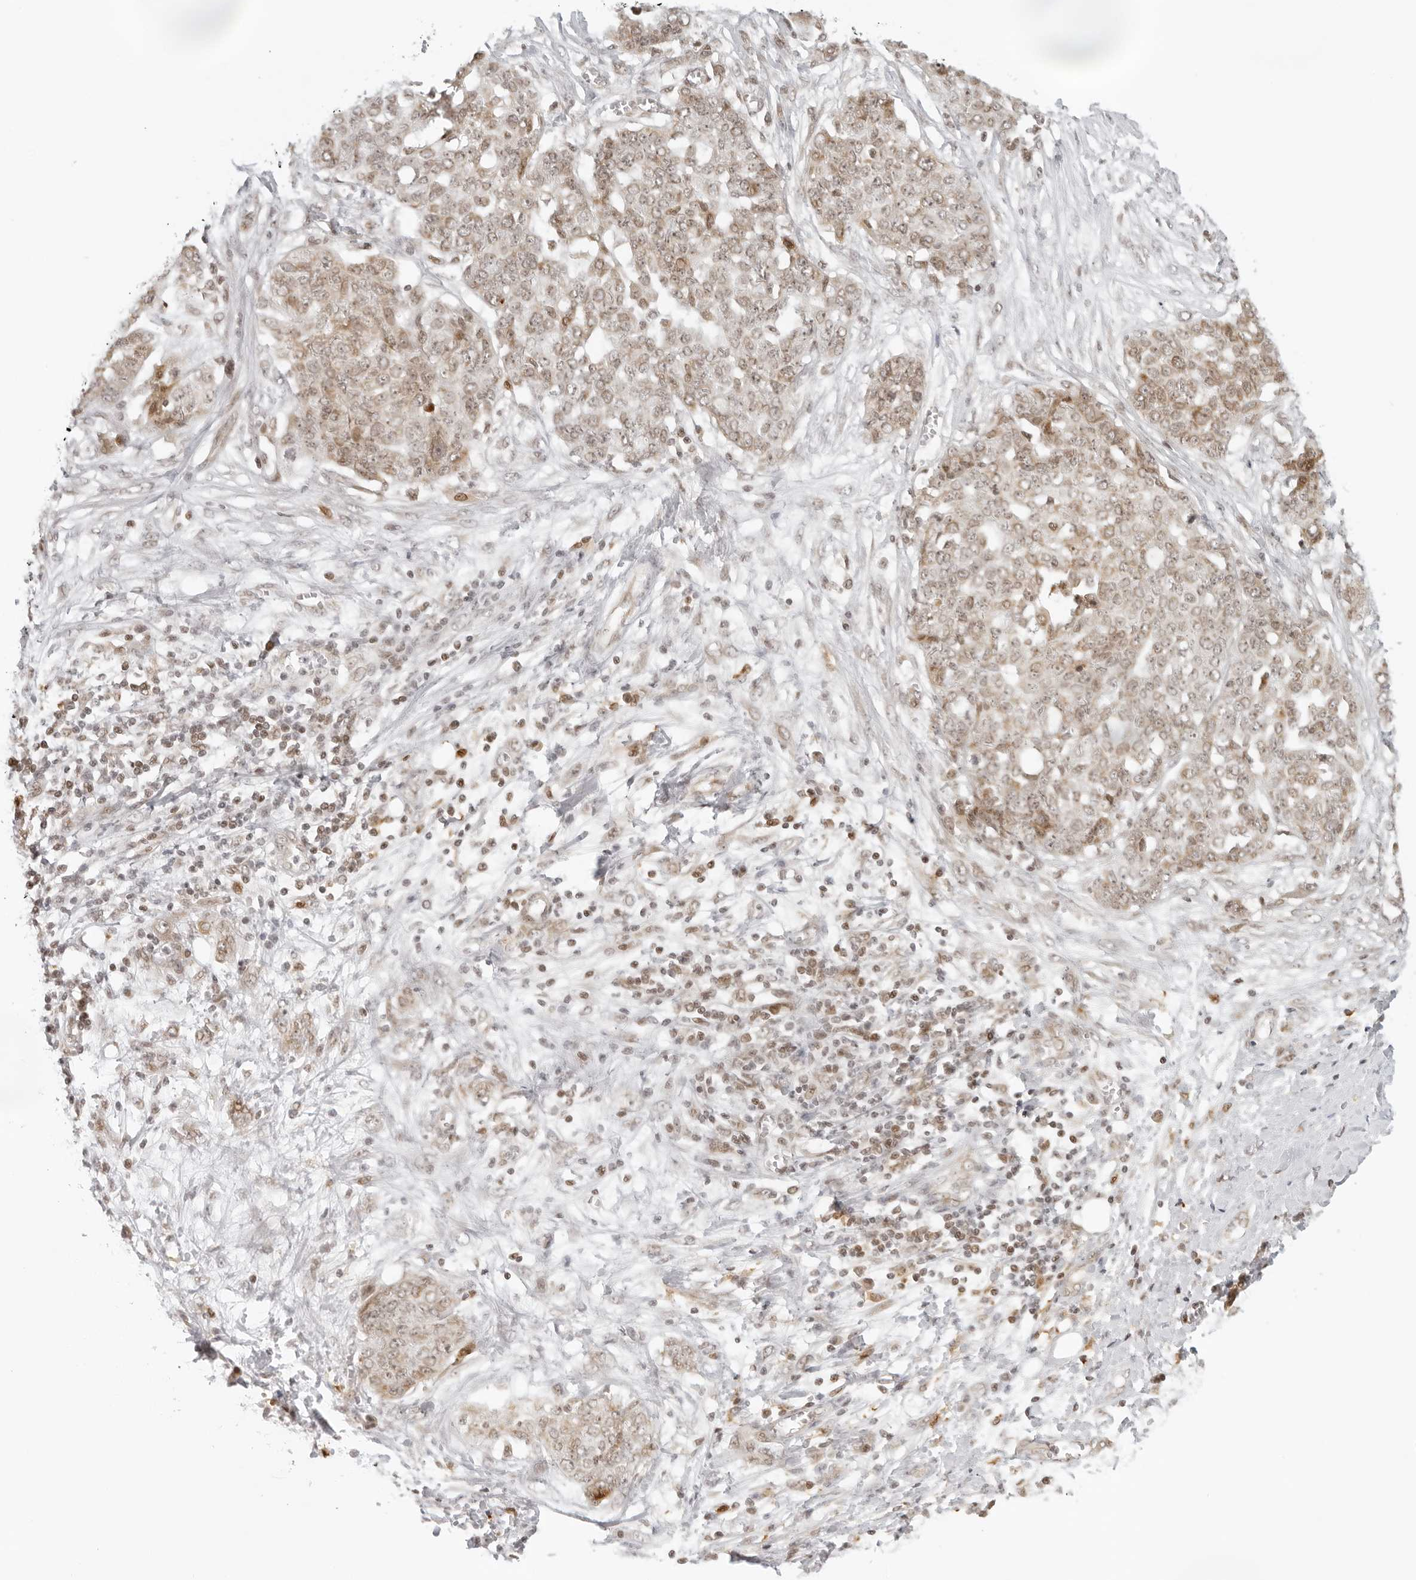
{"staining": {"intensity": "weak", "quantity": ">75%", "location": "cytoplasmic/membranous,nuclear"}, "tissue": "ovarian cancer", "cell_type": "Tumor cells", "image_type": "cancer", "snomed": [{"axis": "morphology", "description": "Cystadenocarcinoma, serous, NOS"}, {"axis": "topography", "description": "Soft tissue"}, {"axis": "topography", "description": "Ovary"}], "caption": "Human ovarian serous cystadenocarcinoma stained with a protein marker displays weak staining in tumor cells.", "gene": "ZNF407", "patient": {"sex": "female", "age": 57}}